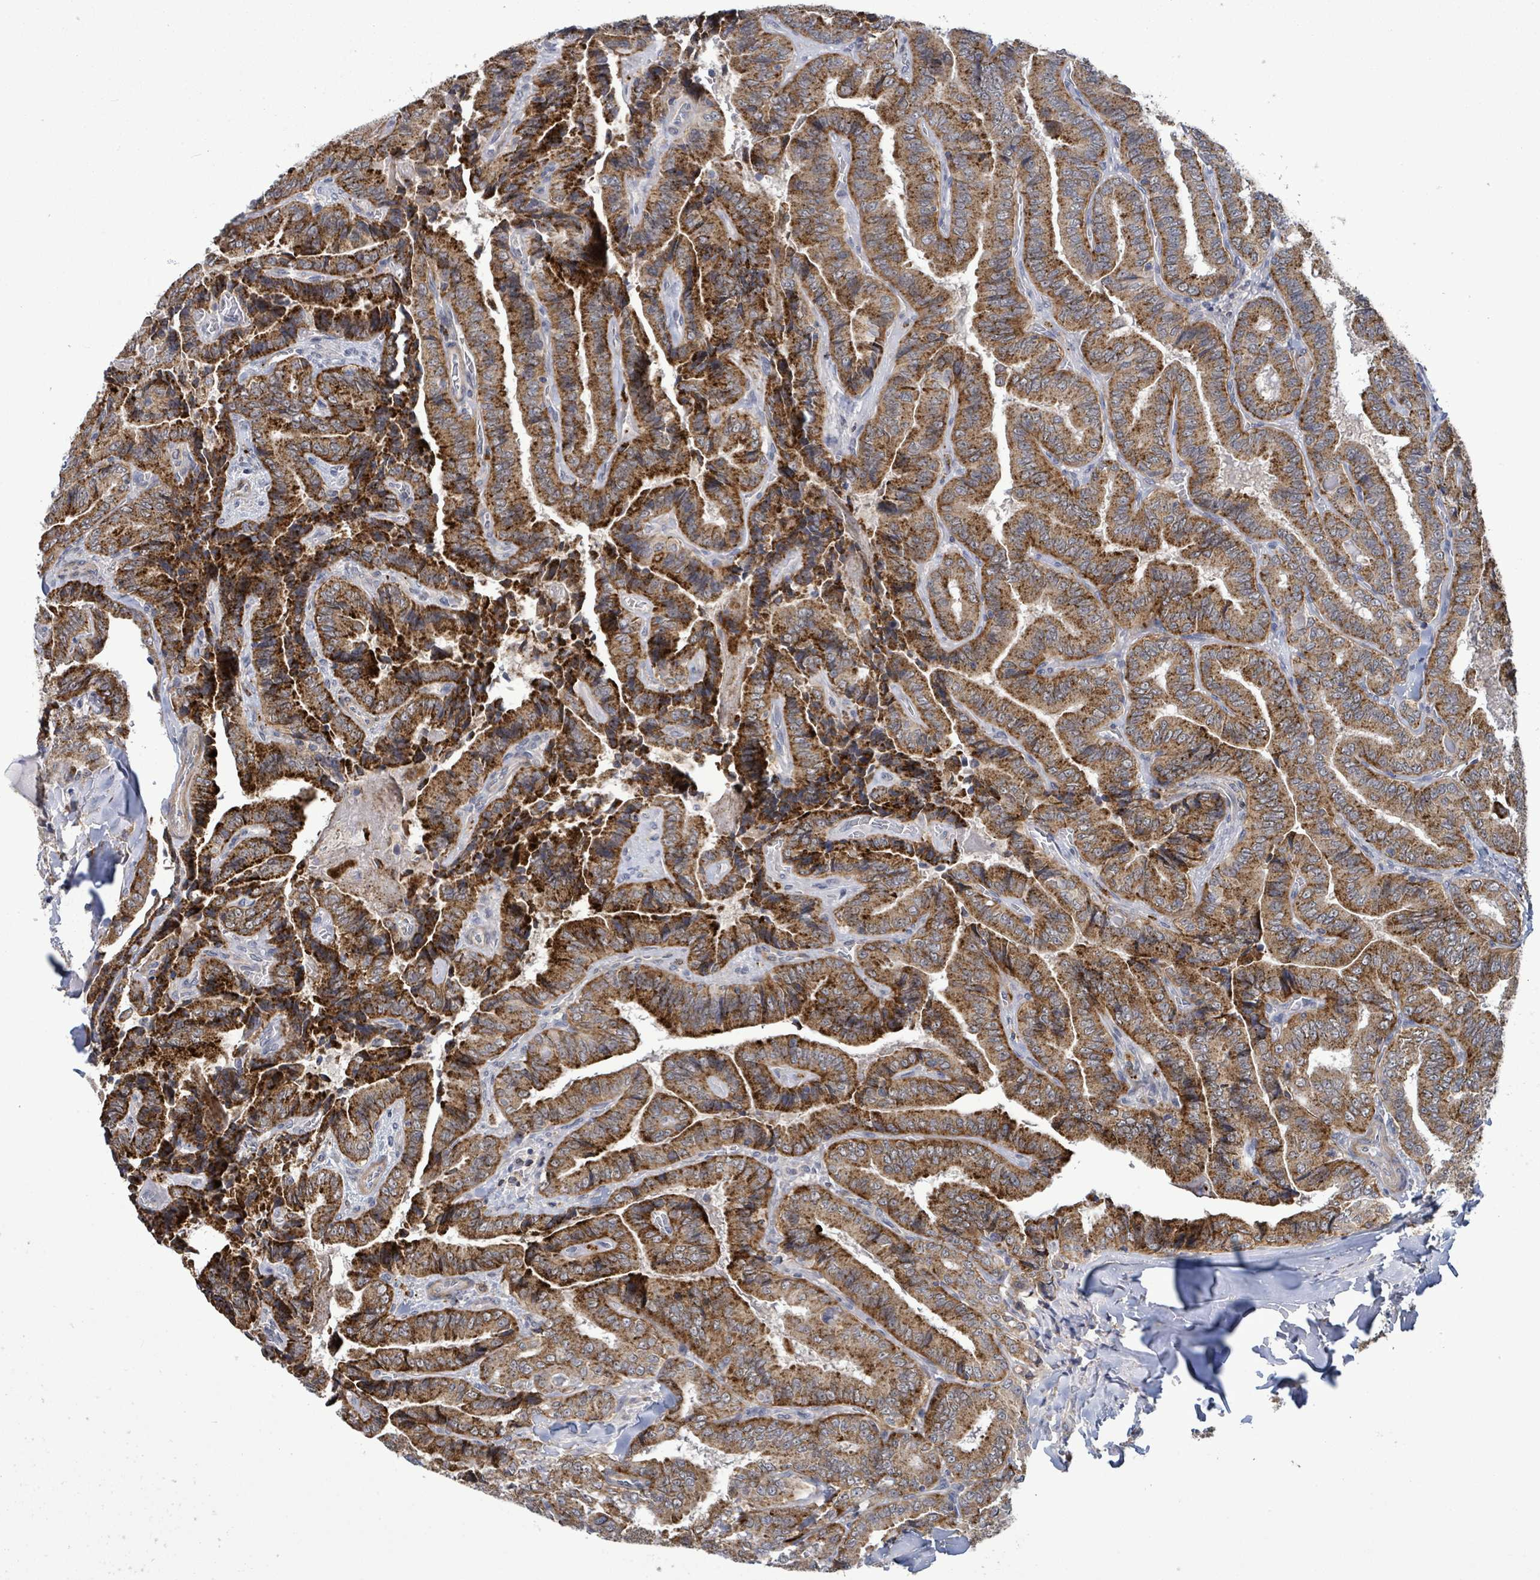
{"staining": {"intensity": "strong", "quantity": ">75%", "location": "cytoplasmic/membranous"}, "tissue": "thyroid cancer", "cell_type": "Tumor cells", "image_type": "cancer", "snomed": [{"axis": "morphology", "description": "Papillary adenocarcinoma, NOS"}, {"axis": "topography", "description": "Thyroid gland"}], "caption": "This photomicrograph reveals thyroid cancer stained with immunohistochemistry to label a protein in brown. The cytoplasmic/membranous of tumor cells show strong positivity for the protein. Nuclei are counter-stained blue.", "gene": "AMMECR1", "patient": {"sex": "male", "age": 61}}